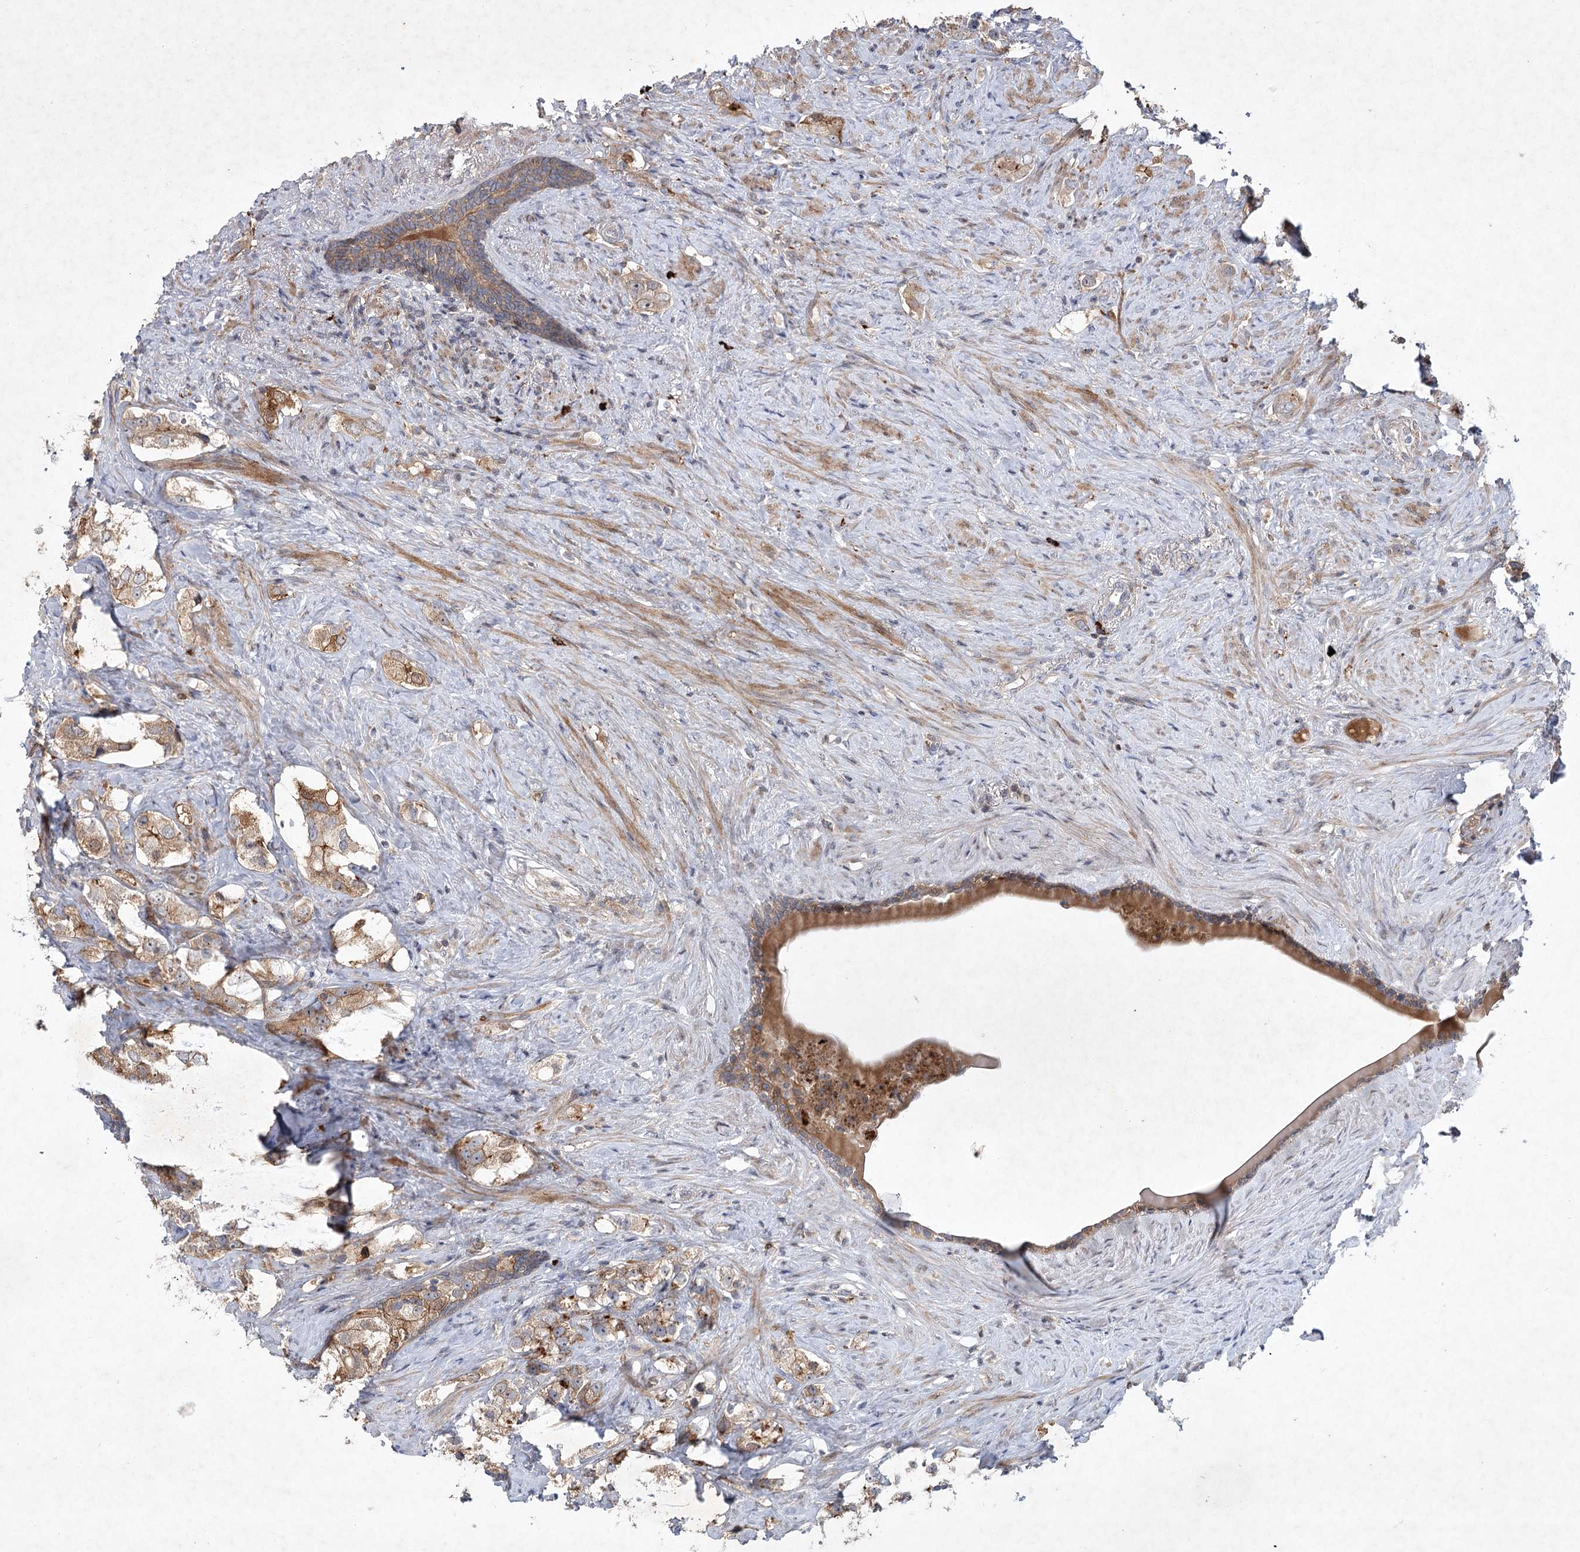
{"staining": {"intensity": "moderate", "quantity": ">75%", "location": "cytoplasmic/membranous"}, "tissue": "prostate cancer", "cell_type": "Tumor cells", "image_type": "cancer", "snomed": [{"axis": "morphology", "description": "Adenocarcinoma, High grade"}, {"axis": "topography", "description": "Prostate"}], "caption": "Immunohistochemical staining of human high-grade adenocarcinoma (prostate) displays moderate cytoplasmic/membranous protein positivity in about >75% of tumor cells.", "gene": "MAP3K13", "patient": {"sex": "male", "age": 63}}